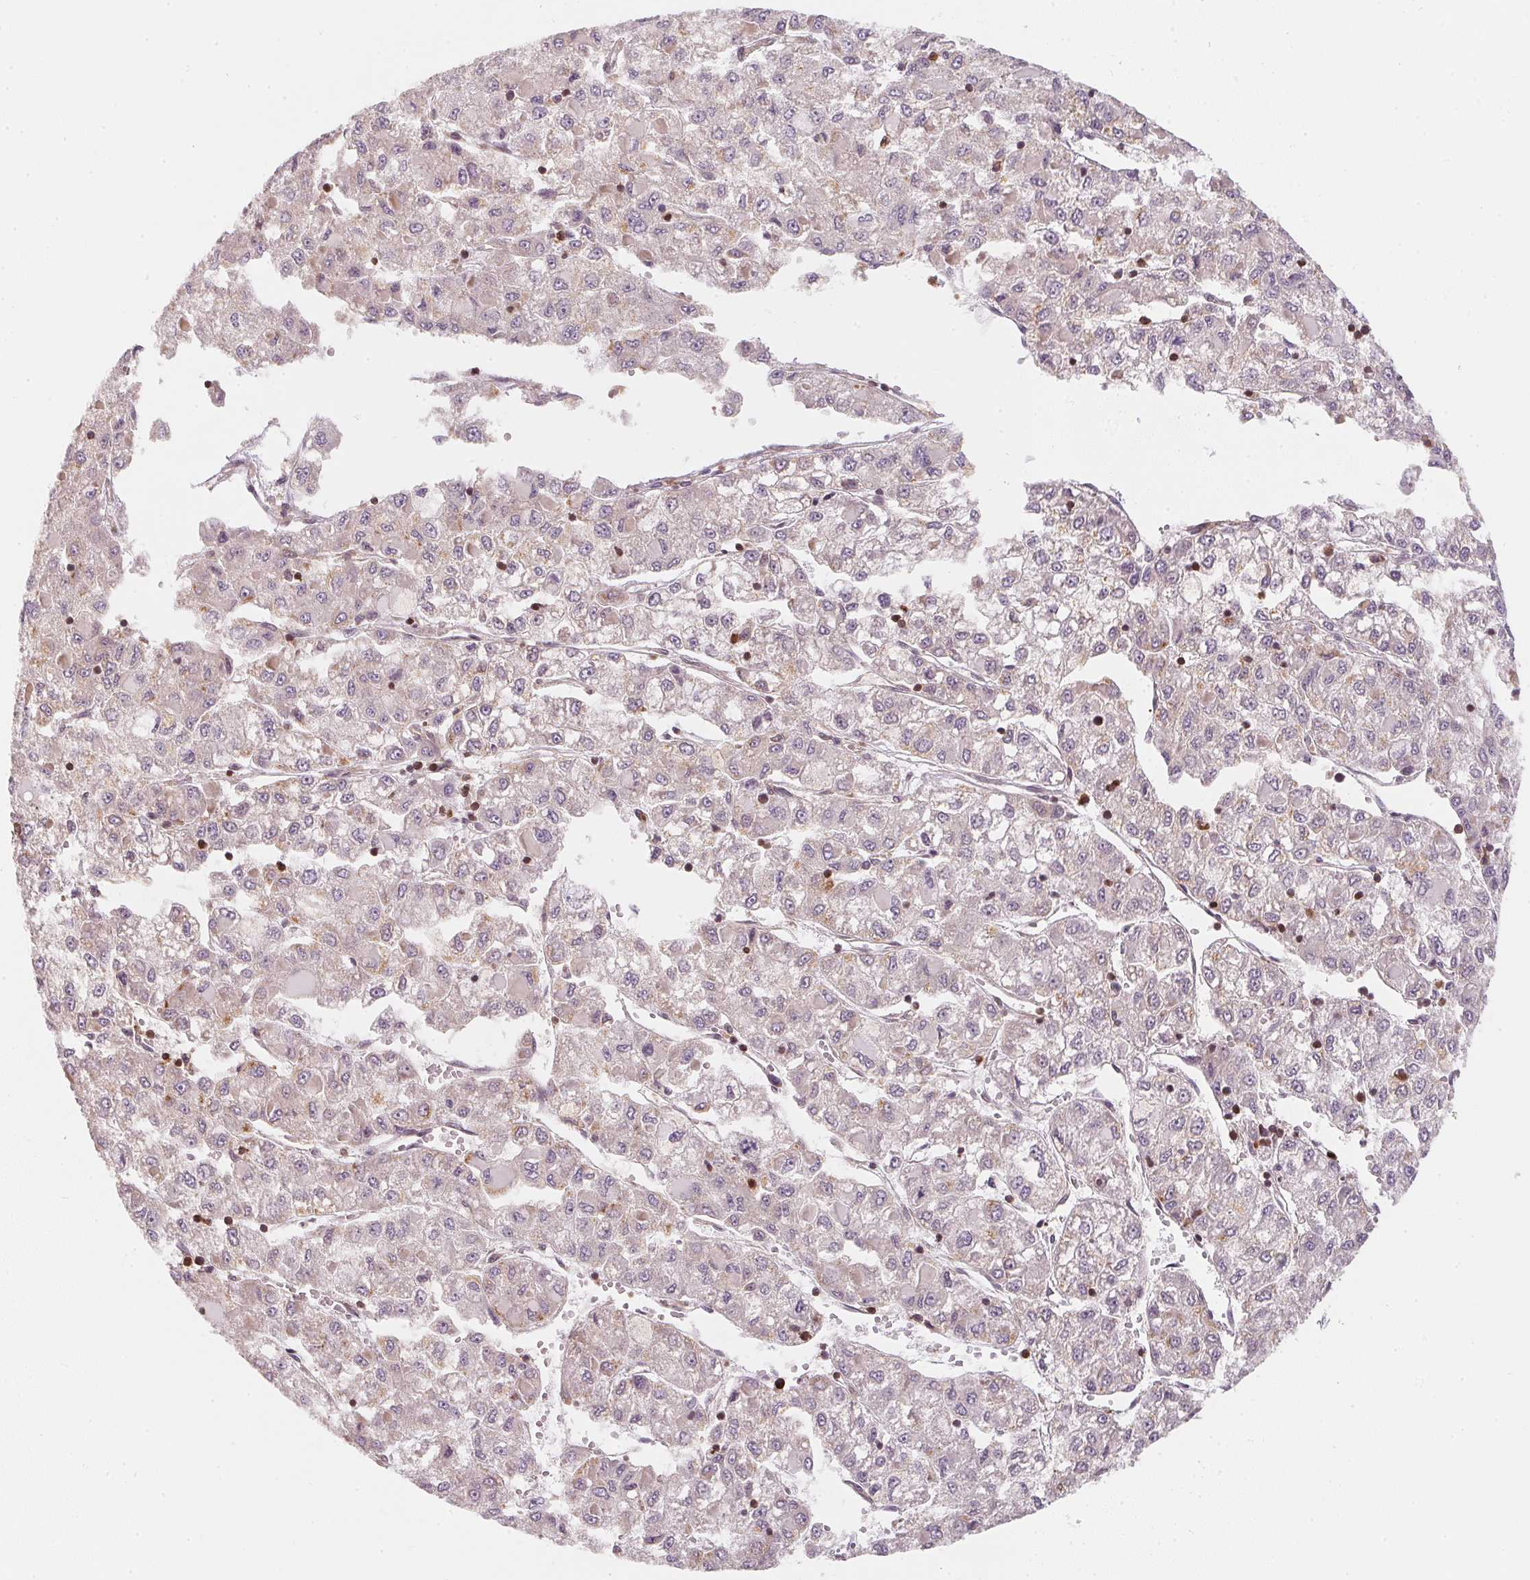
{"staining": {"intensity": "negative", "quantity": "none", "location": "none"}, "tissue": "liver cancer", "cell_type": "Tumor cells", "image_type": "cancer", "snomed": [{"axis": "morphology", "description": "Carcinoma, Hepatocellular, NOS"}, {"axis": "topography", "description": "Liver"}], "caption": "An immunohistochemistry photomicrograph of liver cancer is shown. There is no staining in tumor cells of liver cancer.", "gene": "ANKRD13A", "patient": {"sex": "male", "age": 40}}